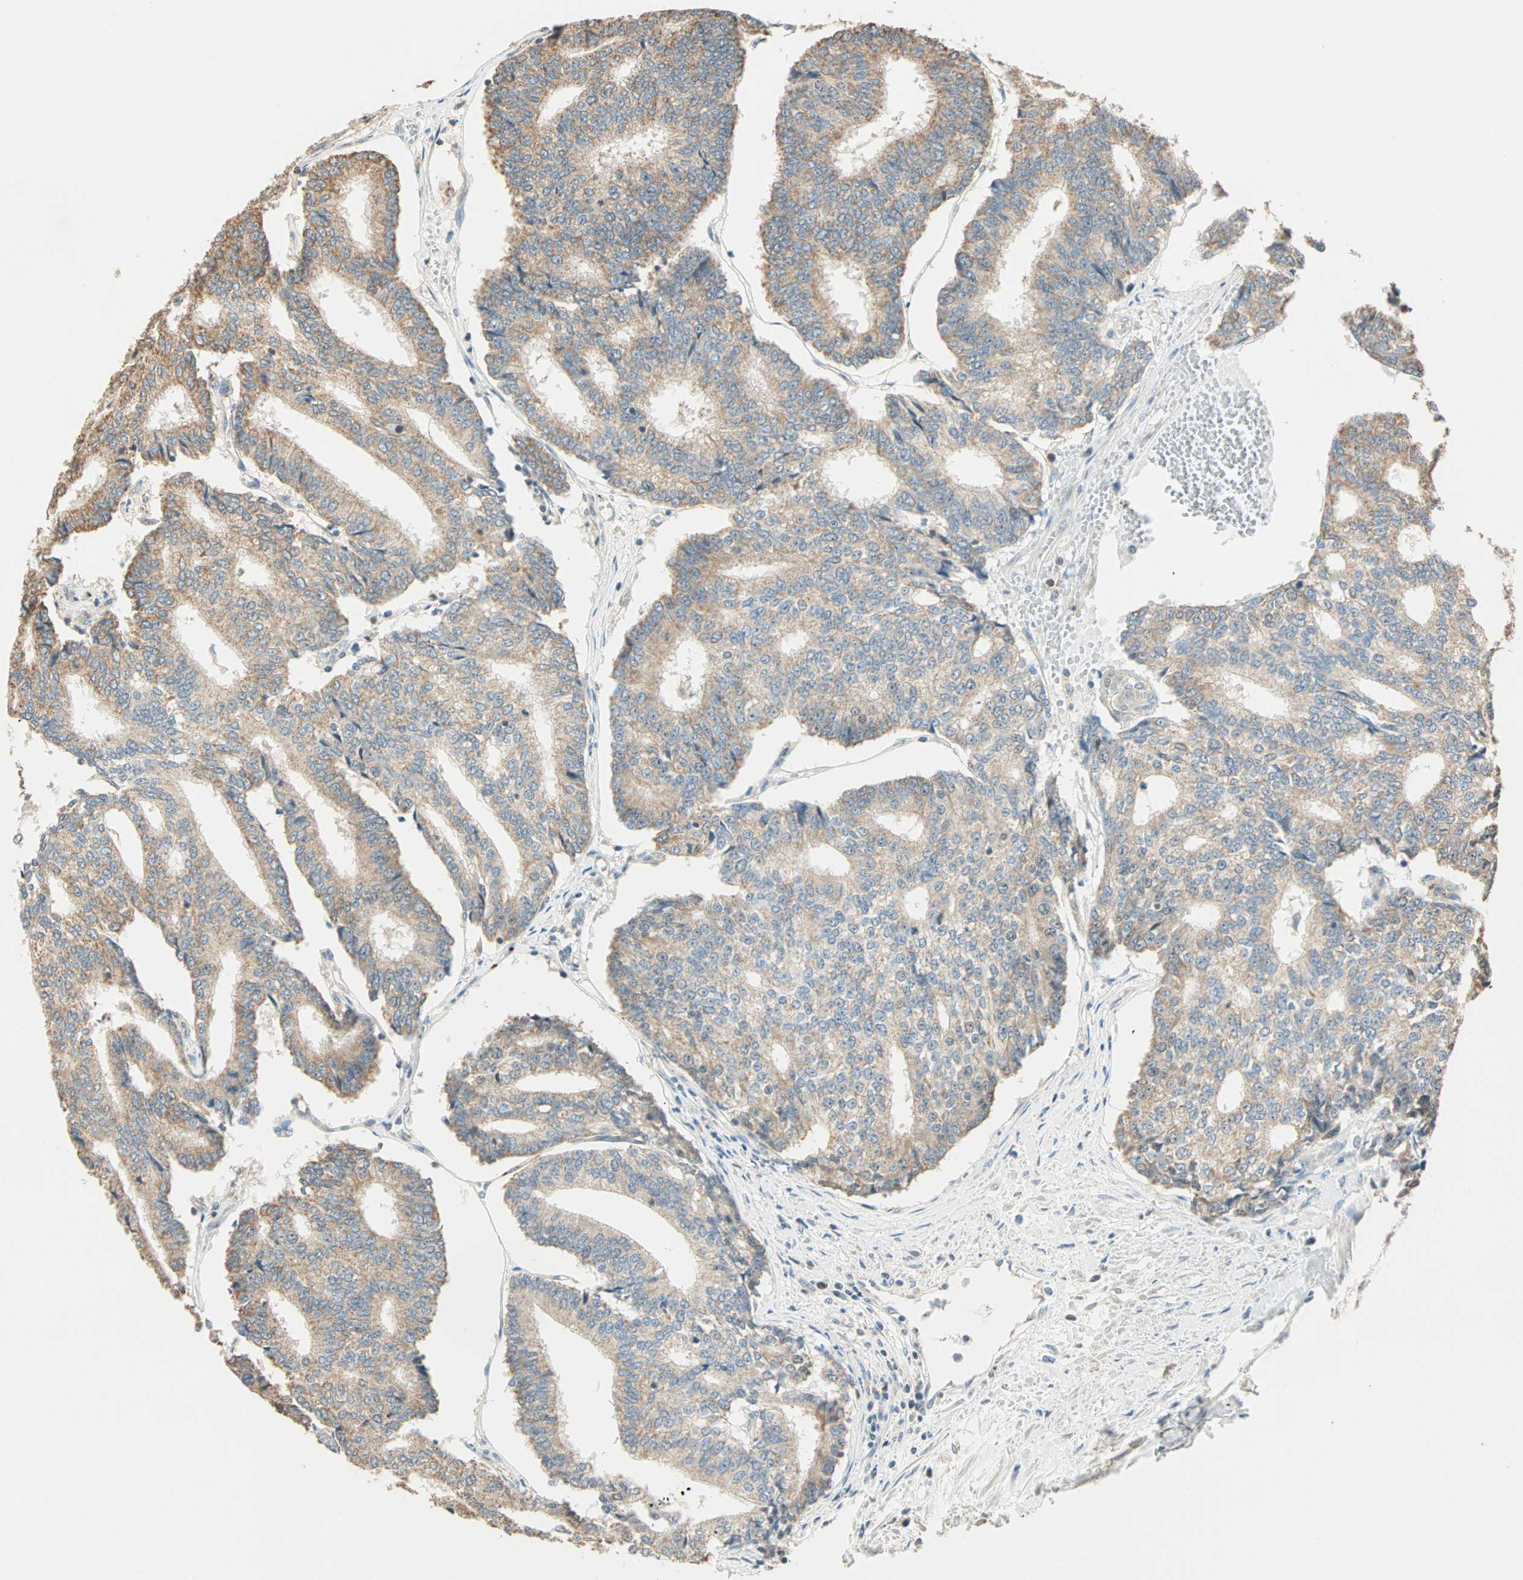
{"staining": {"intensity": "weak", "quantity": "25%-75%", "location": "cytoplasmic/membranous"}, "tissue": "prostate cancer", "cell_type": "Tumor cells", "image_type": "cancer", "snomed": [{"axis": "morphology", "description": "Adenocarcinoma, High grade"}, {"axis": "topography", "description": "Prostate"}], "caption": "Protein expression by immunohistochemistry exhibits weak cytoplasmic/membranous positivity in about 25%-75% of tumor cells in prostate high-grade adenocarcinoma. Nuclei are stained in blue.", "gene": "RAD18", "patient": {"sex": "male", "age": 55}}